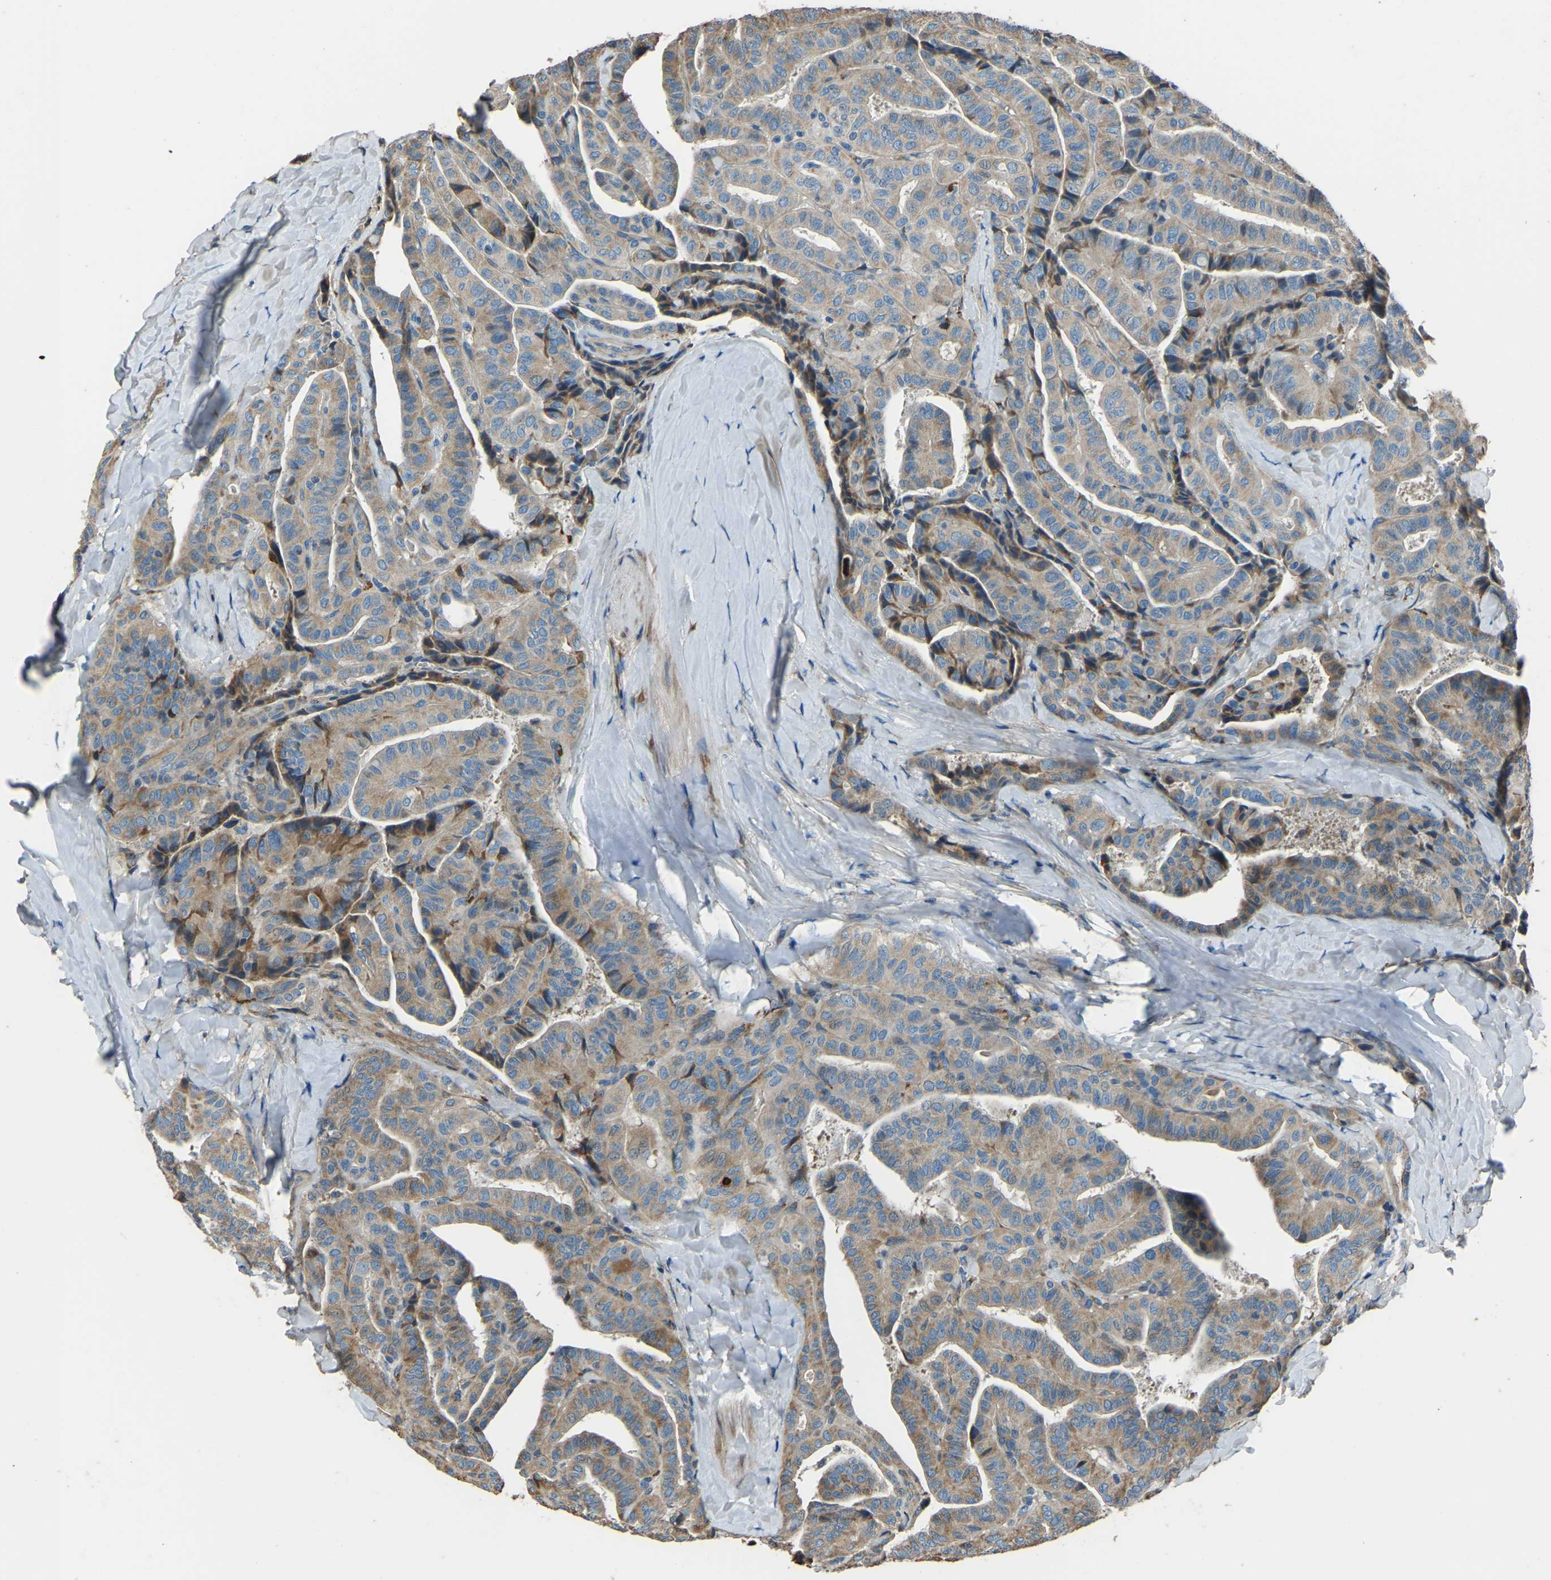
{"staining": {"intensity": "moderate", "quantity": ">75%", "location": "cytoplasmic/membranous"}, "tissue": "thyroid cancer", "cell_type": "Tumor cells", "image_type": "cancer", "snomed": [{"axis": "morphology", "description": "Papillary adenocarcinoma, NOS"}, {"axis": "topography", "description": "Thyroid gland"}], "caption": "Immunohistochemistry (DAB (3,3'-diaminobenzidine)) staining of human thyroid cancer (papillary adenocarcinoma) displays moderate cytoplasmic/membranous protein staining in about >75% of tumor cells.", "gene": "COL3A1", "patient": {"sex": "male", "age": 77}}